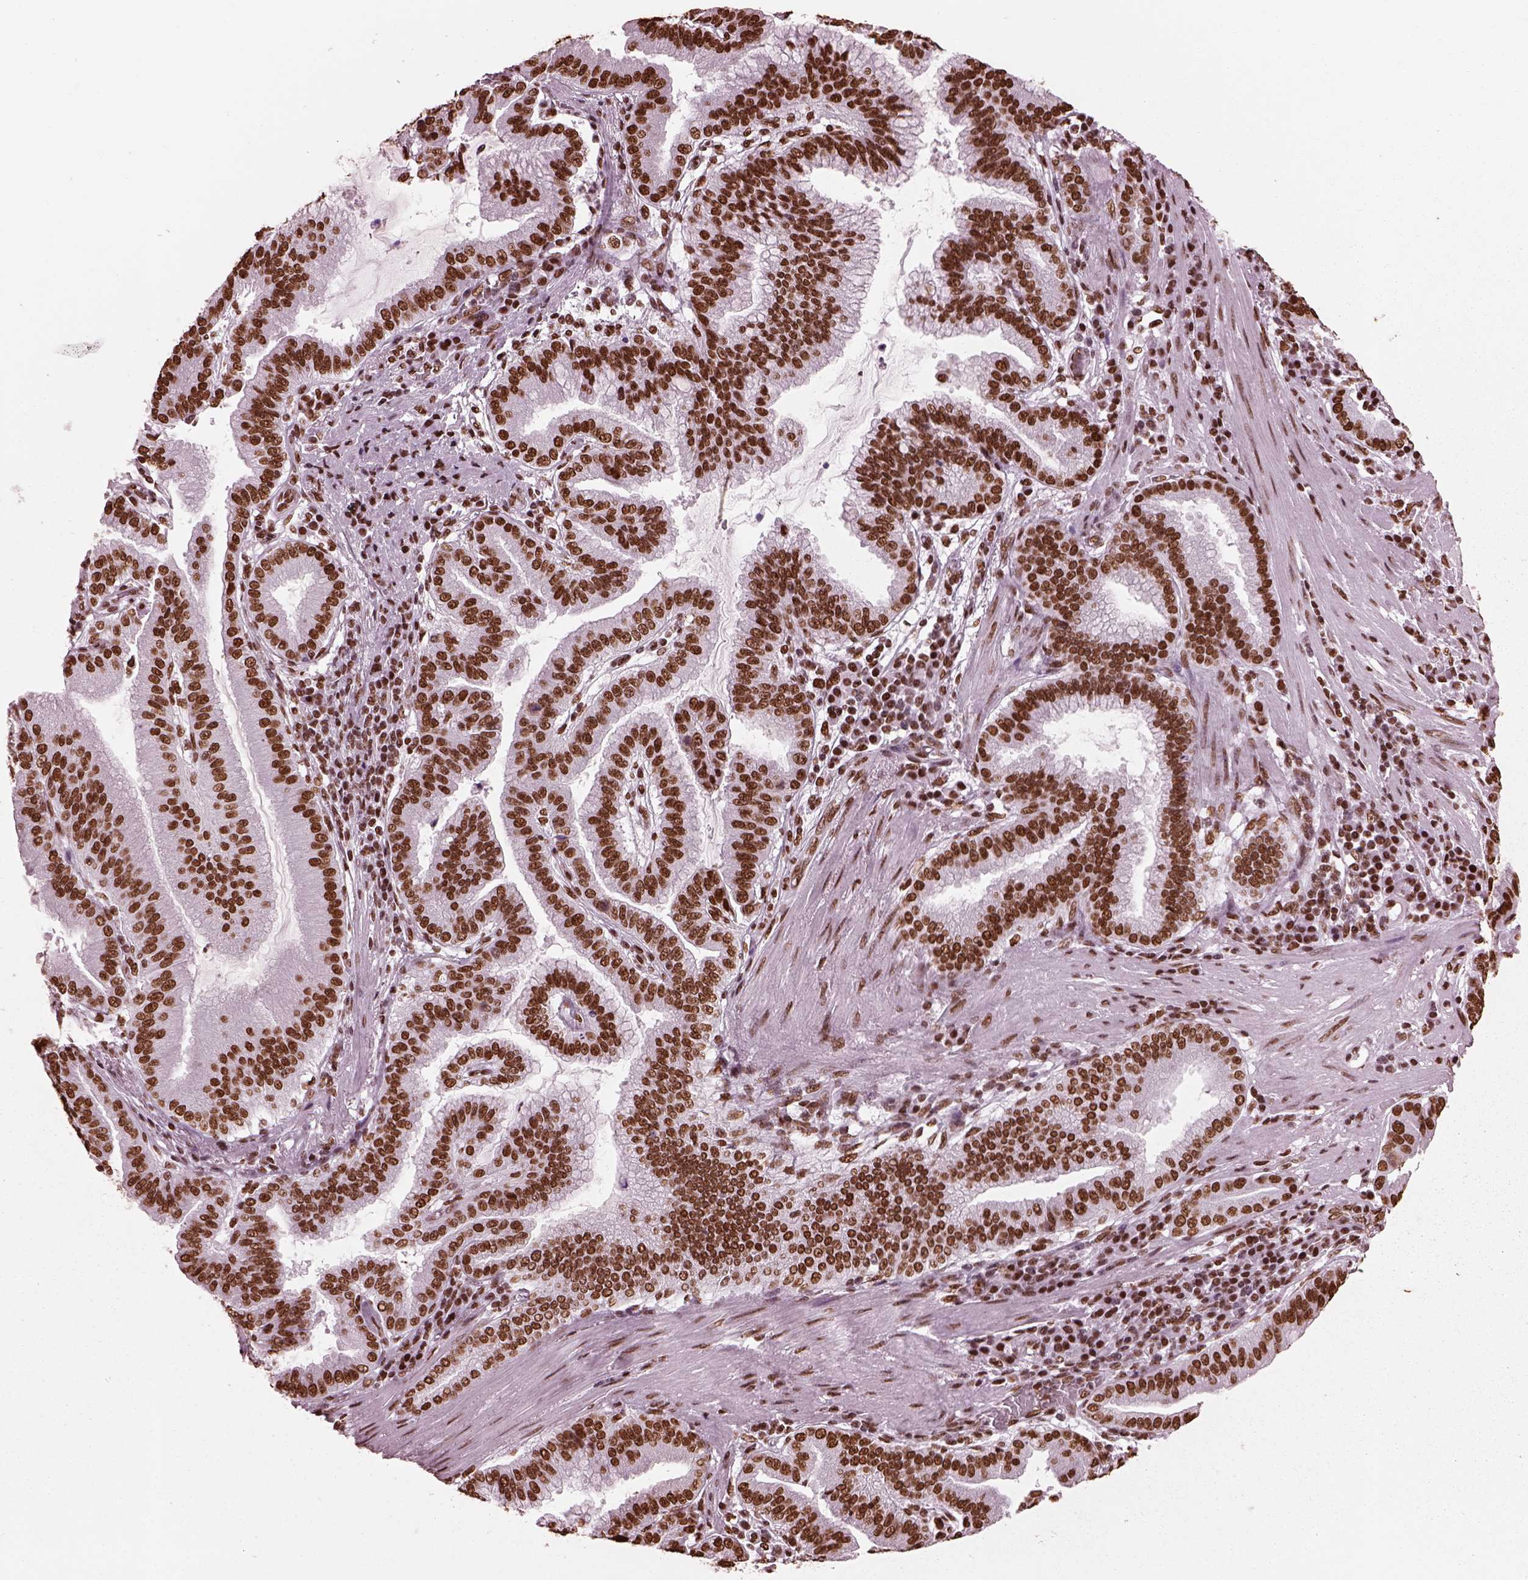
{"staining": {"intensity": "moderate", "quantity": ">75%", "location": "nuclear"}, "tissue": "stomach cancer", "cell_type": "Tumor cells", "image_type": "cancer", "snomed": [{"axis": "morphology", "description": "Adenocarcinoma, NOS"}, {"axis": "topography", "description": "Stomach"}], "caption": "A brown stain highlights moderate nuclear expression of a protein in adenocarcinoma (stomach) tumor cells.", "gene": "CBFA2T3", "patient": {"sex": "male", "age": 83}}